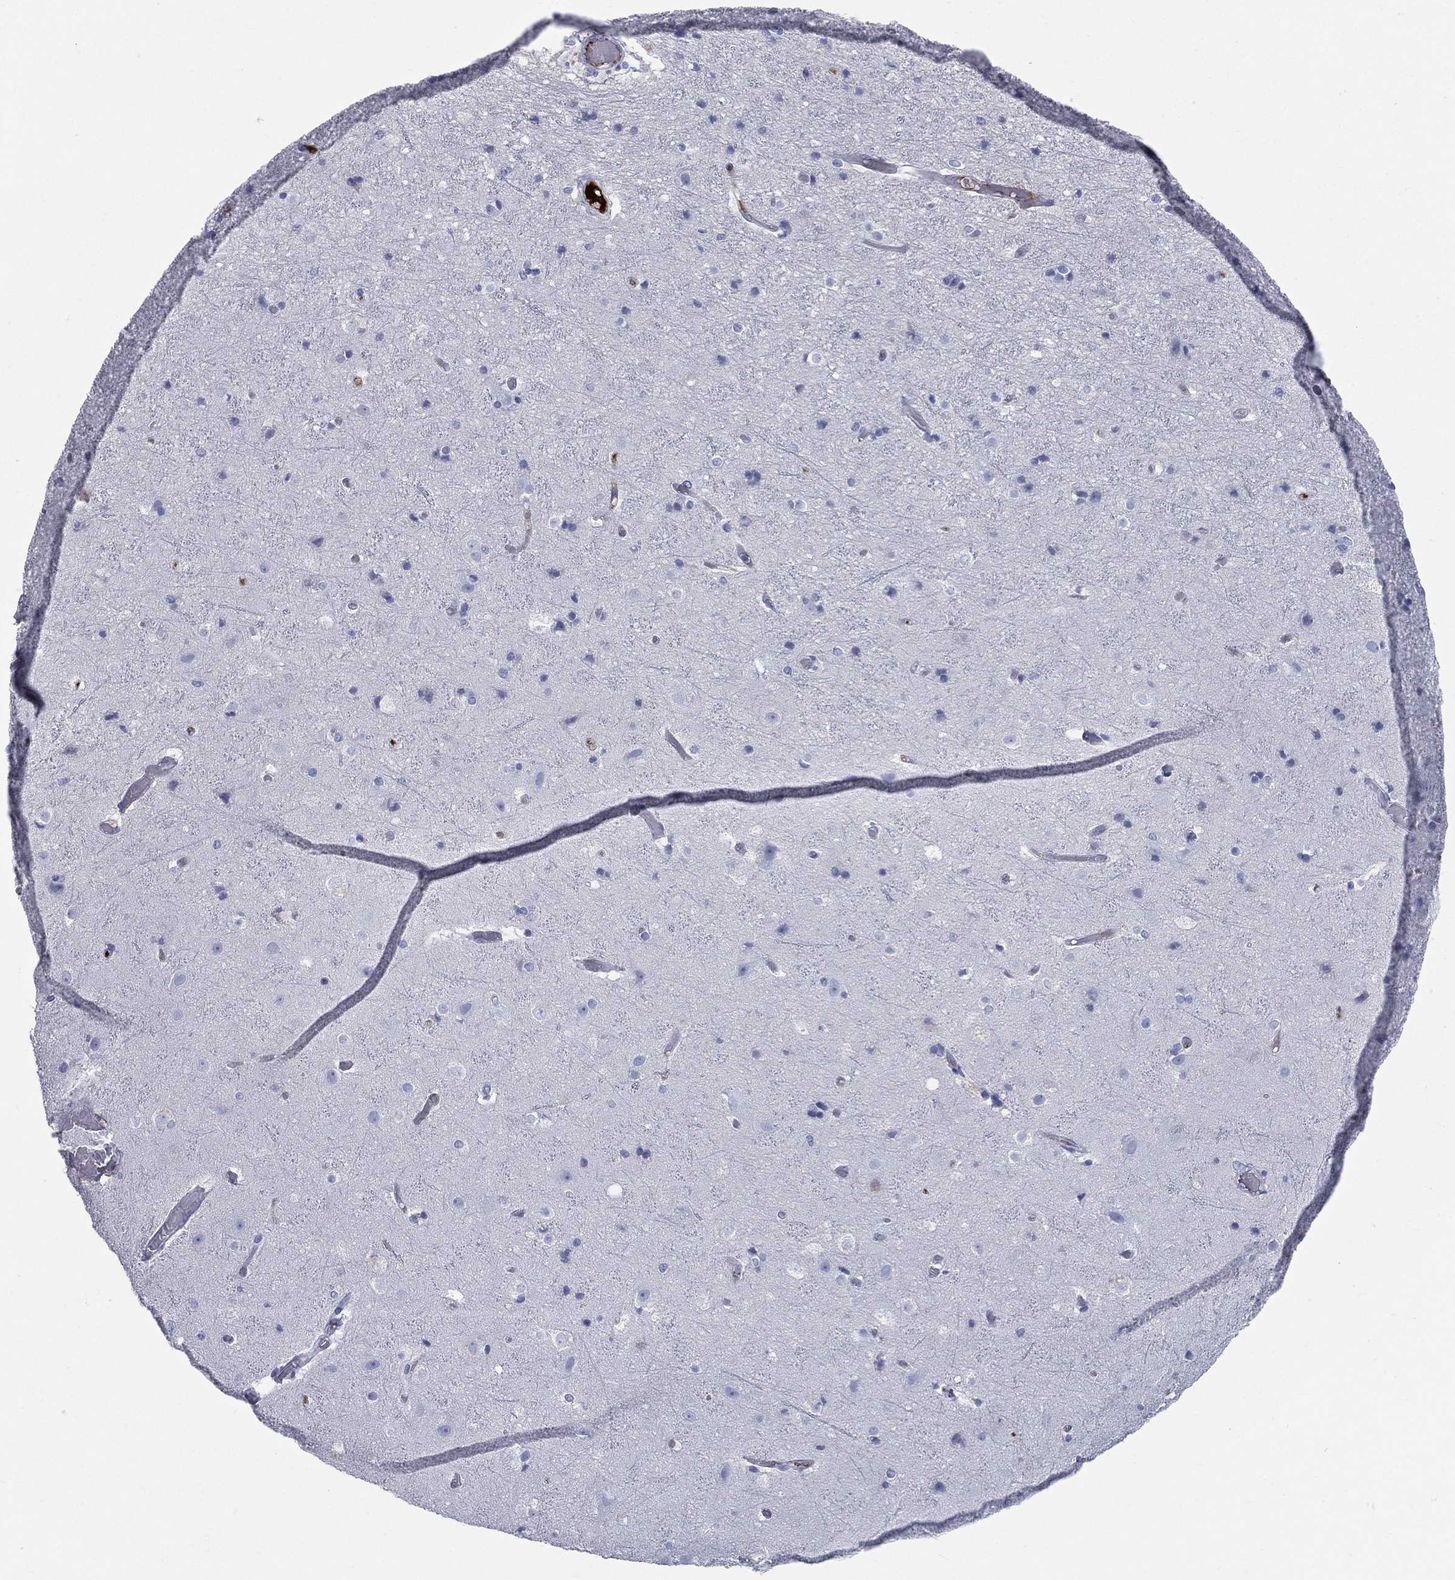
{"staining": {"intensity": "negative", "quantity": "none", "location": "none"}, "tissue": "cerebral cortex", "cell_type": "Endothelial cells", "image_type": "normal", "snomed": [{"axis": "morphology", "description": "Normal tissue, NOS"}, {"axis": "topography", "description": "Cerebral cortex"}], "caption": "Immunohistochemistry of benign cerebral cortex reveals no positivity in endothelial cells.", "gene": "HP", "patient": {"sex": "female", "age": 52}}